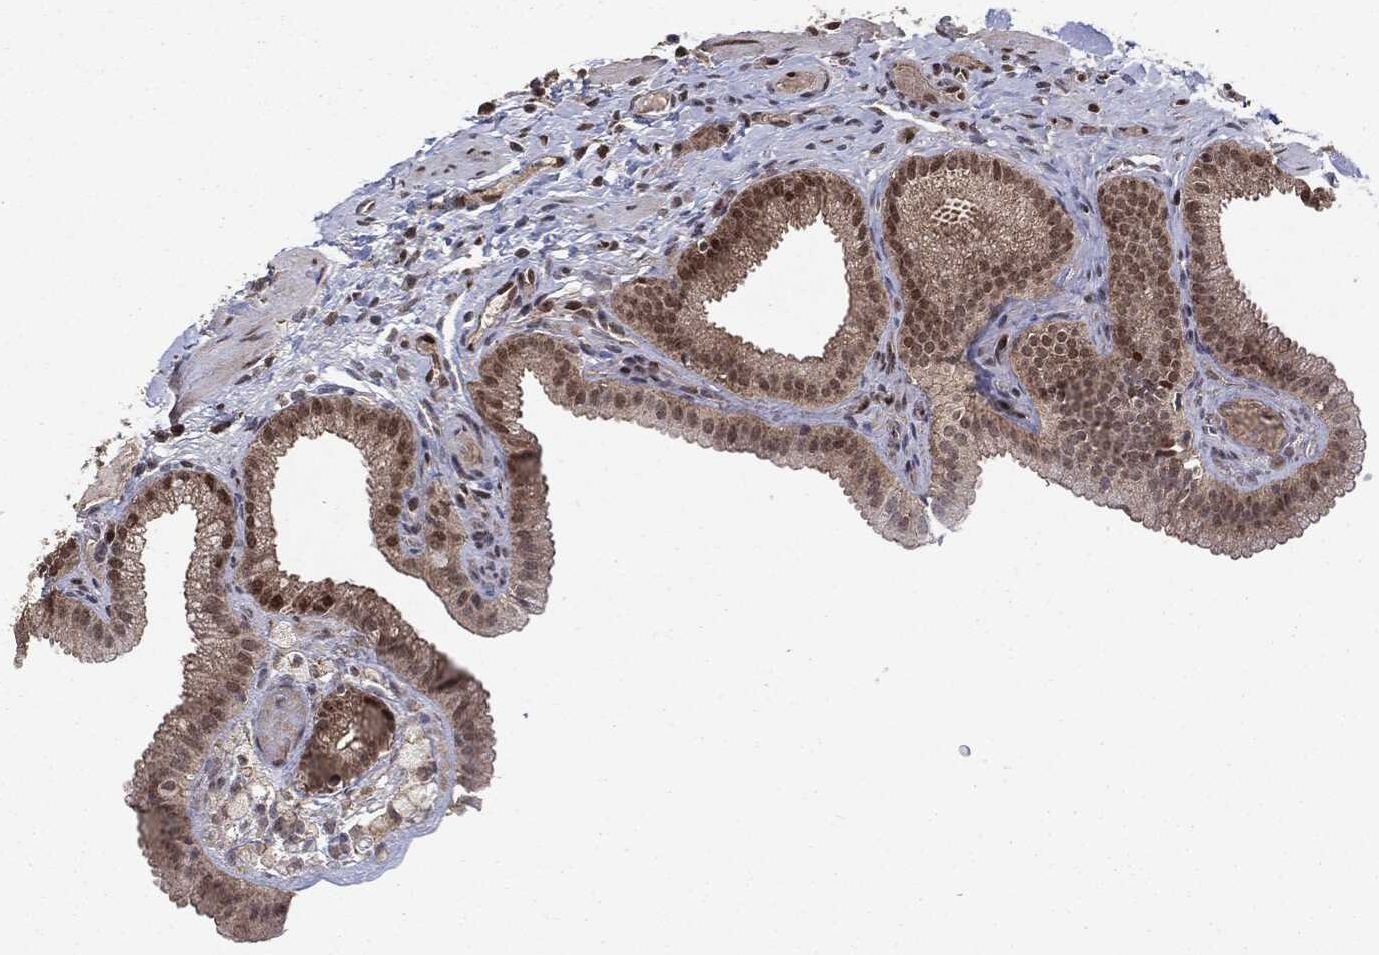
{"staining": {"intensity": "moderate", "quantity": "25%-75%", "location": "nuclear"}, "tissue": "gallbladder", "cell_type": "Glandular cells", "image_type": "normal", "snomed": [{"axis": "morphology", "description": "Normal tissue, NOS"}, {"axis": "topography", "description": "Gallbladder"}, {"axis": "topography", "description": "Peripheral nerve tissue"}], "caption": "Immunohistochemistry (IHC) of unremarkable human gallbladder displays medium levels of moderate nuclear positivity in approximately 25%-75% of glandular cells. Immunohistochemistry (IHC) stains the protein in brown and the nuclei are stained blue.", "gene": "PTPA", "patient": {"sex": "female", "age": 45}}